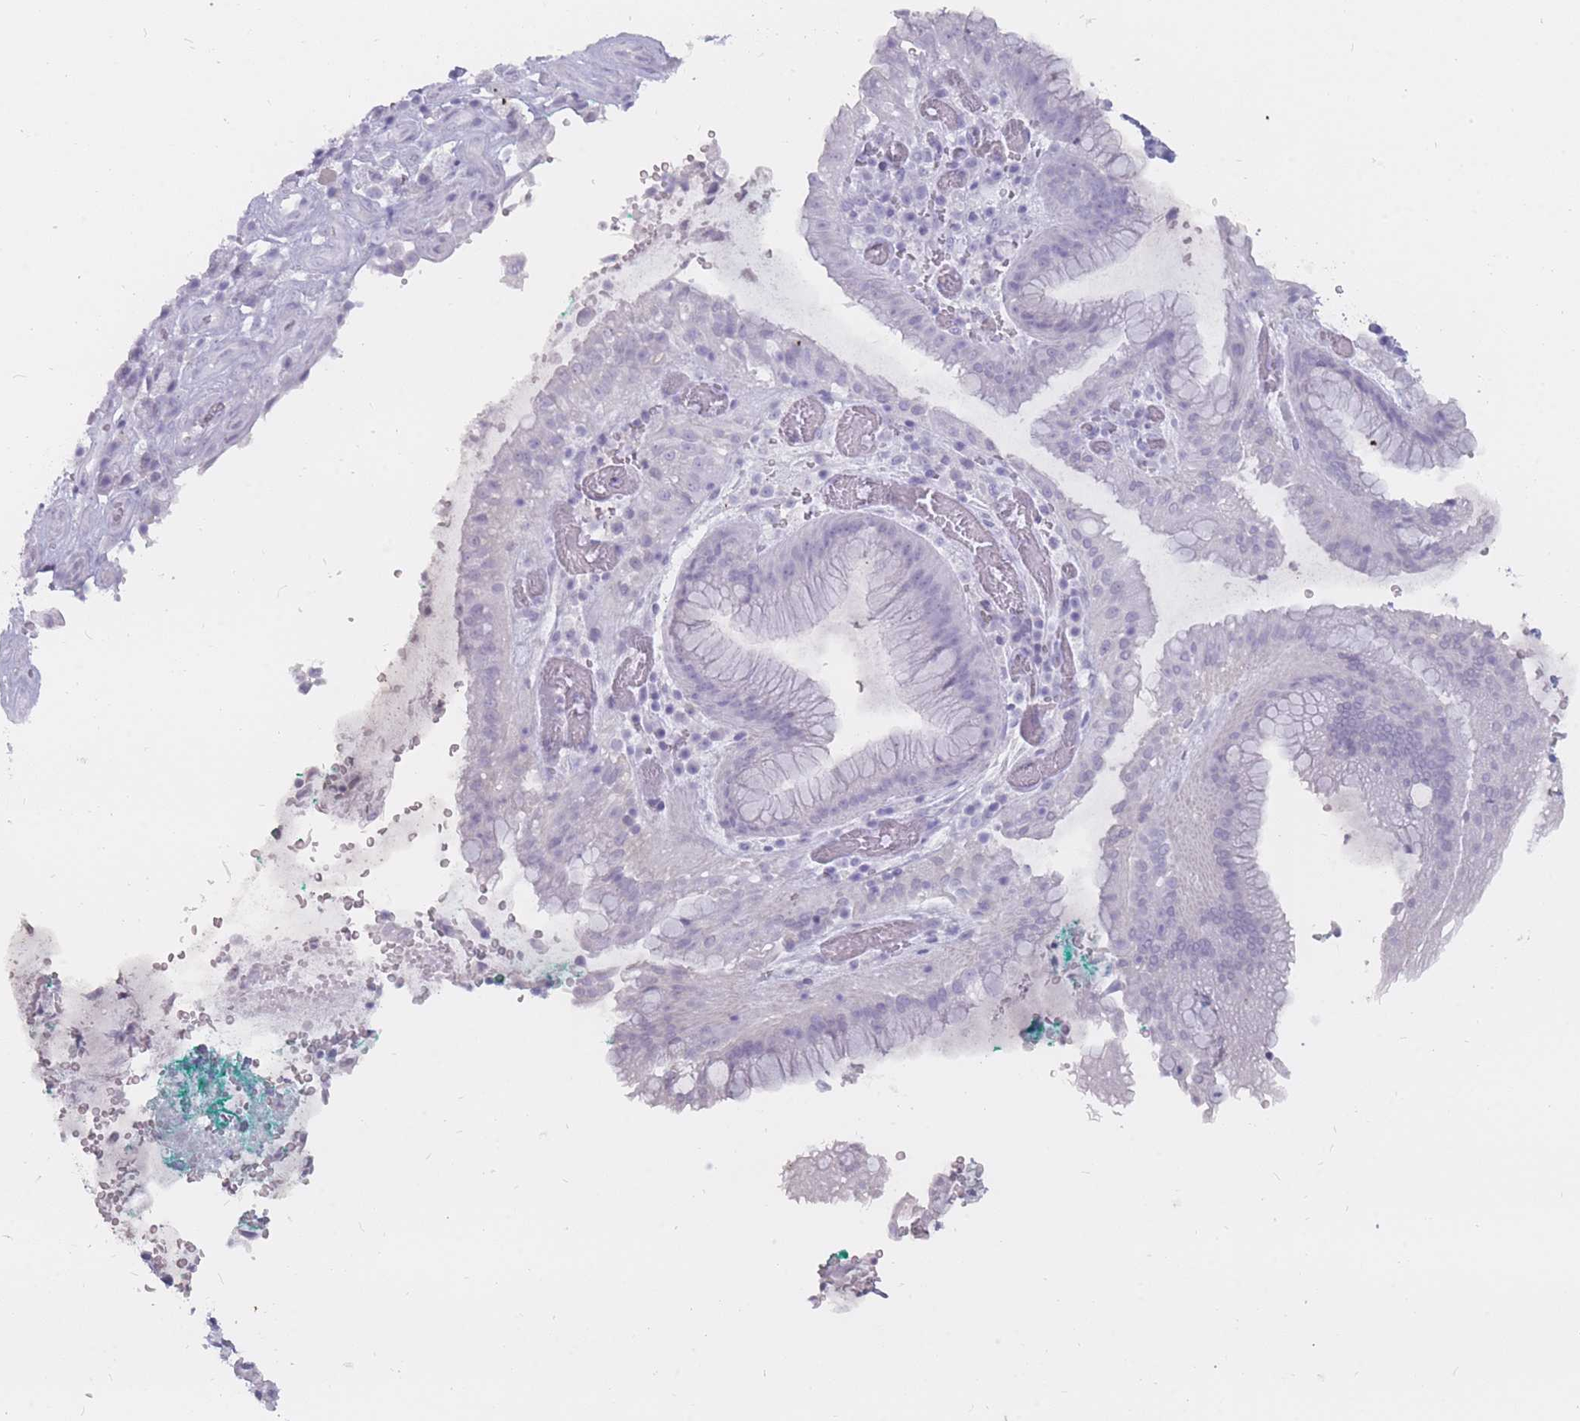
{"staining": {"intensity": "negative", "quantity": "none", "location": "none"}, "tissue": "stomach cancer", "cell_type": "Tumor cells", "image_type": "cancer", "snomed": [{"axis": "morphology", "description": "Adenocarcinoma, NOS"}, {"axis": "topography", "description": "Stomach"}], "caption": "This is an immunohistochemistry micrograph of adenocarcinoma (stomach). There is no positivity in tumor cells.", "gene": "PNMA3", "patient": {"sex": "male", "age": 77}}